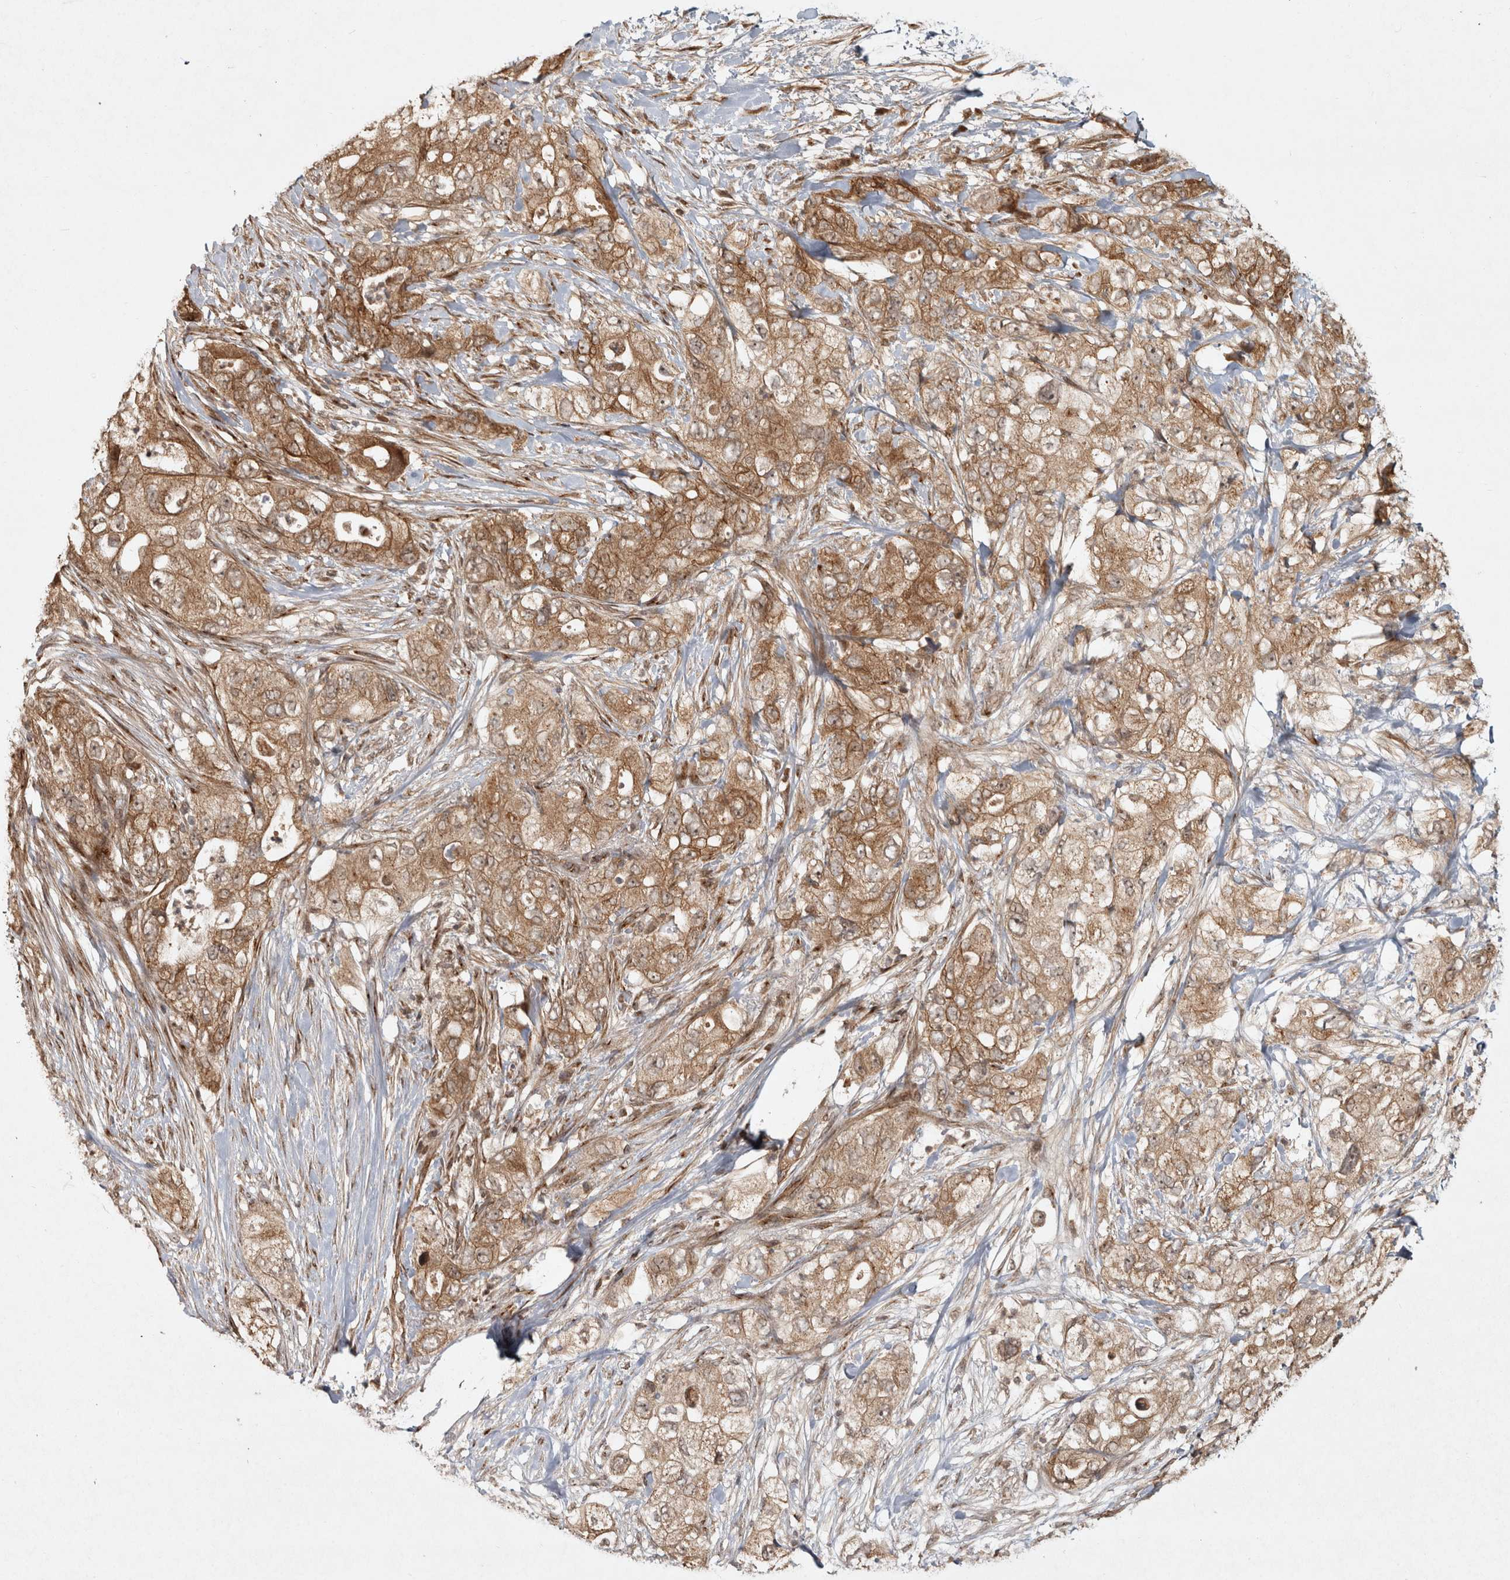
{"staining": {"intensity": "moderate", "quantity": ">75%", "location": "cytoplasmic/membranous"}, "tissue": "pancreatic cancer", "cell_type": "Tumor cells", "image_type": "cancer", "snomed": [{"axis": "morphology", "description": "Adenocarcinoma, NOS"}, {"axis": "topography", "description": "Pancreas"}], "caption": "Tumor cells display moderate cytoplasmic/membranous expression in approximately >75% of cells in pancreatic adenocarcinoma. (DAB (3,3'-diaminobenzidine) = brown stain, brightfield microscopy at high magnification).", "gene": "CAMSAP2", "patient": {"sex": "female", "age": 73}}